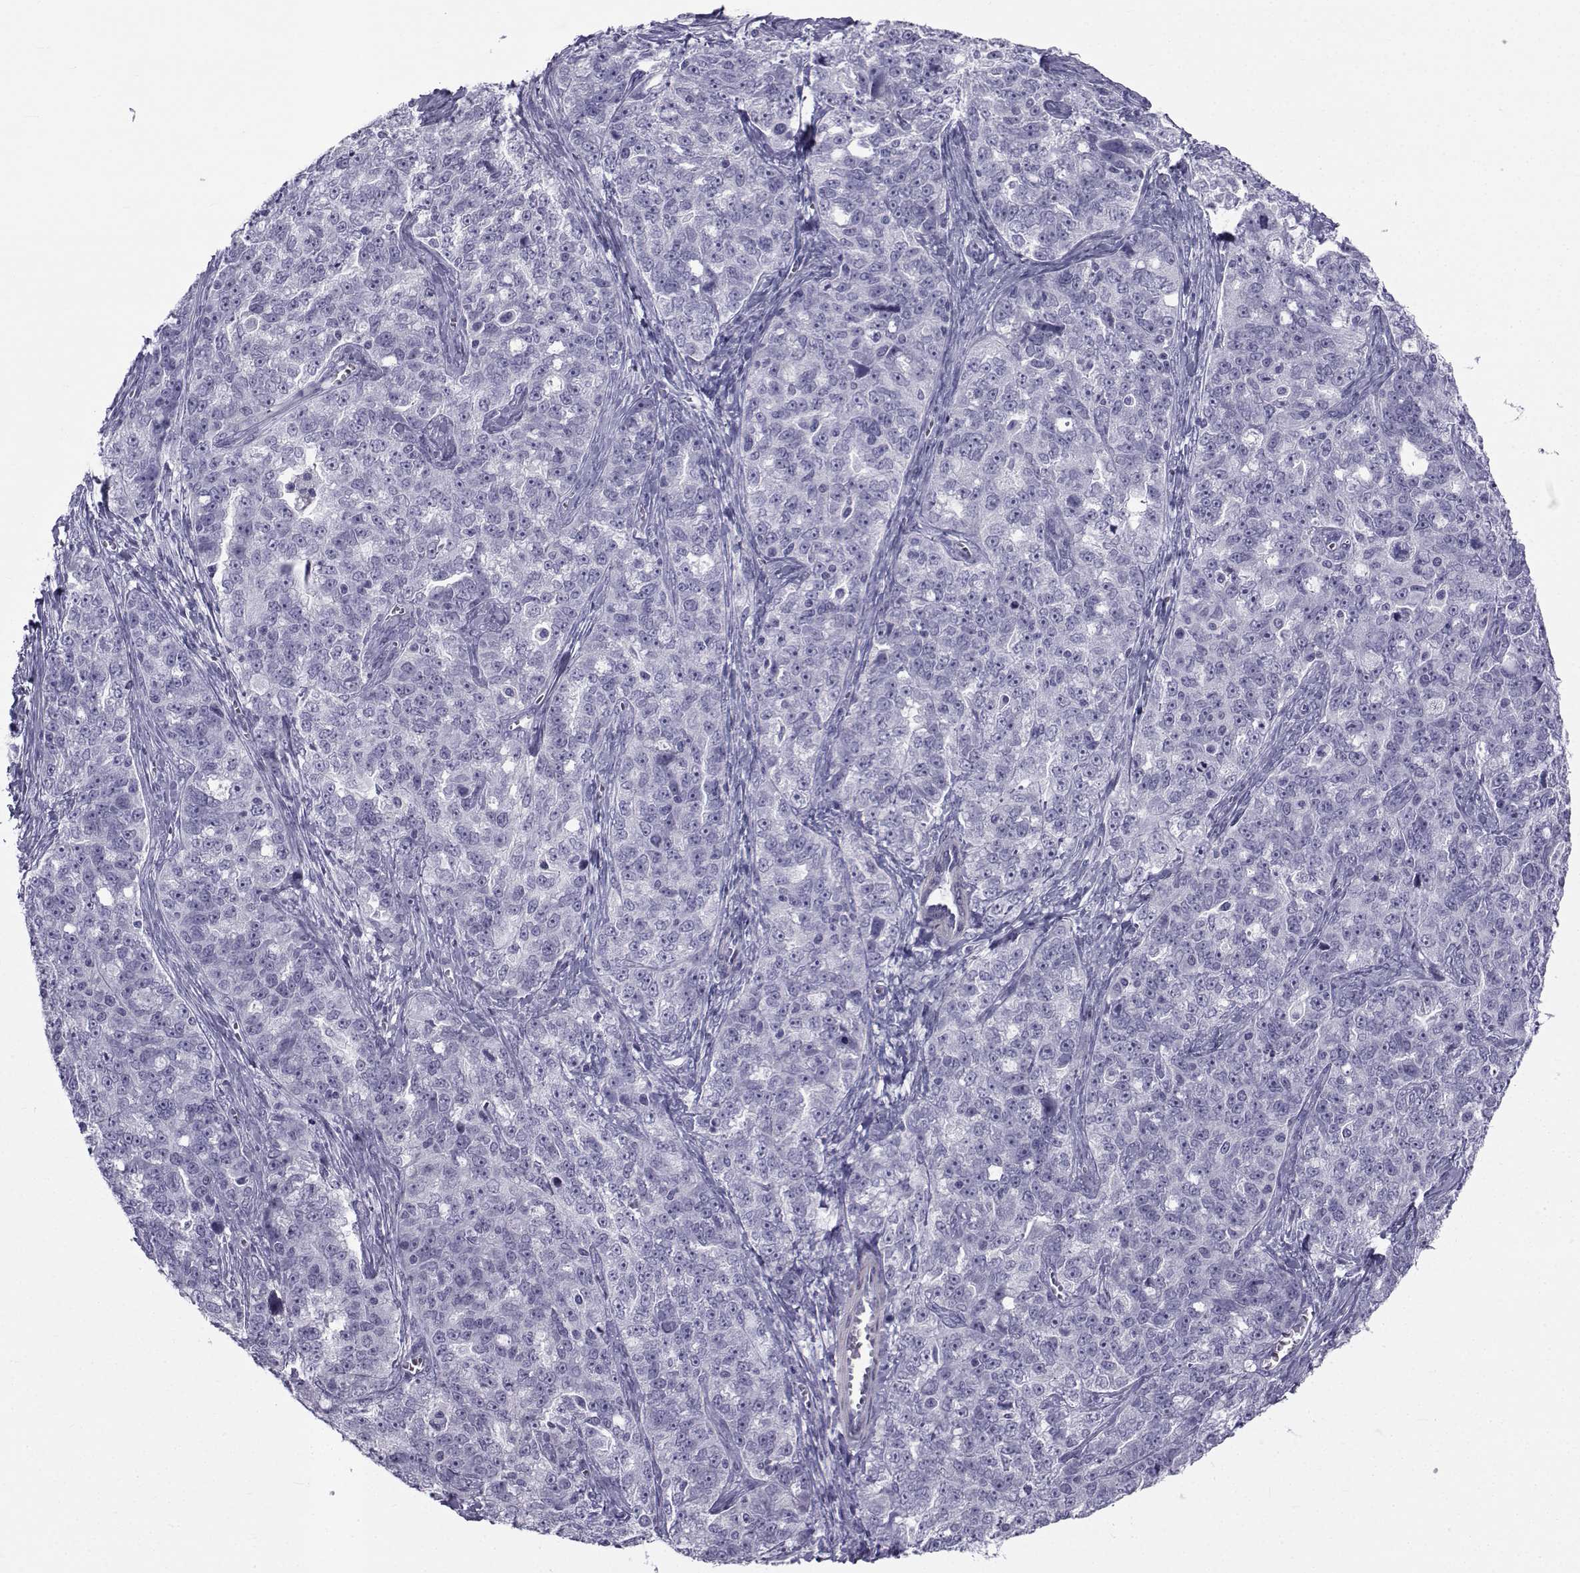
{"staining": {"intensity": "negative", "quantity": "none", "location": "none"}, "tissue": "ovarian cancer", "cell_type": "Tumor cells", "image_type": "cancer", "snomed": [{"axis": "morphology", "description": "Cystadenocarcinoma, serous, NOS"}, {"axis": "topography", "description": "Ovary"}], "caption": "Ovarian cancer was stained to show a protein in brown. There is no significant expression in tumor cells.", "gene": "SPANXD", "patient": {"sex": "female", "age": 51}}